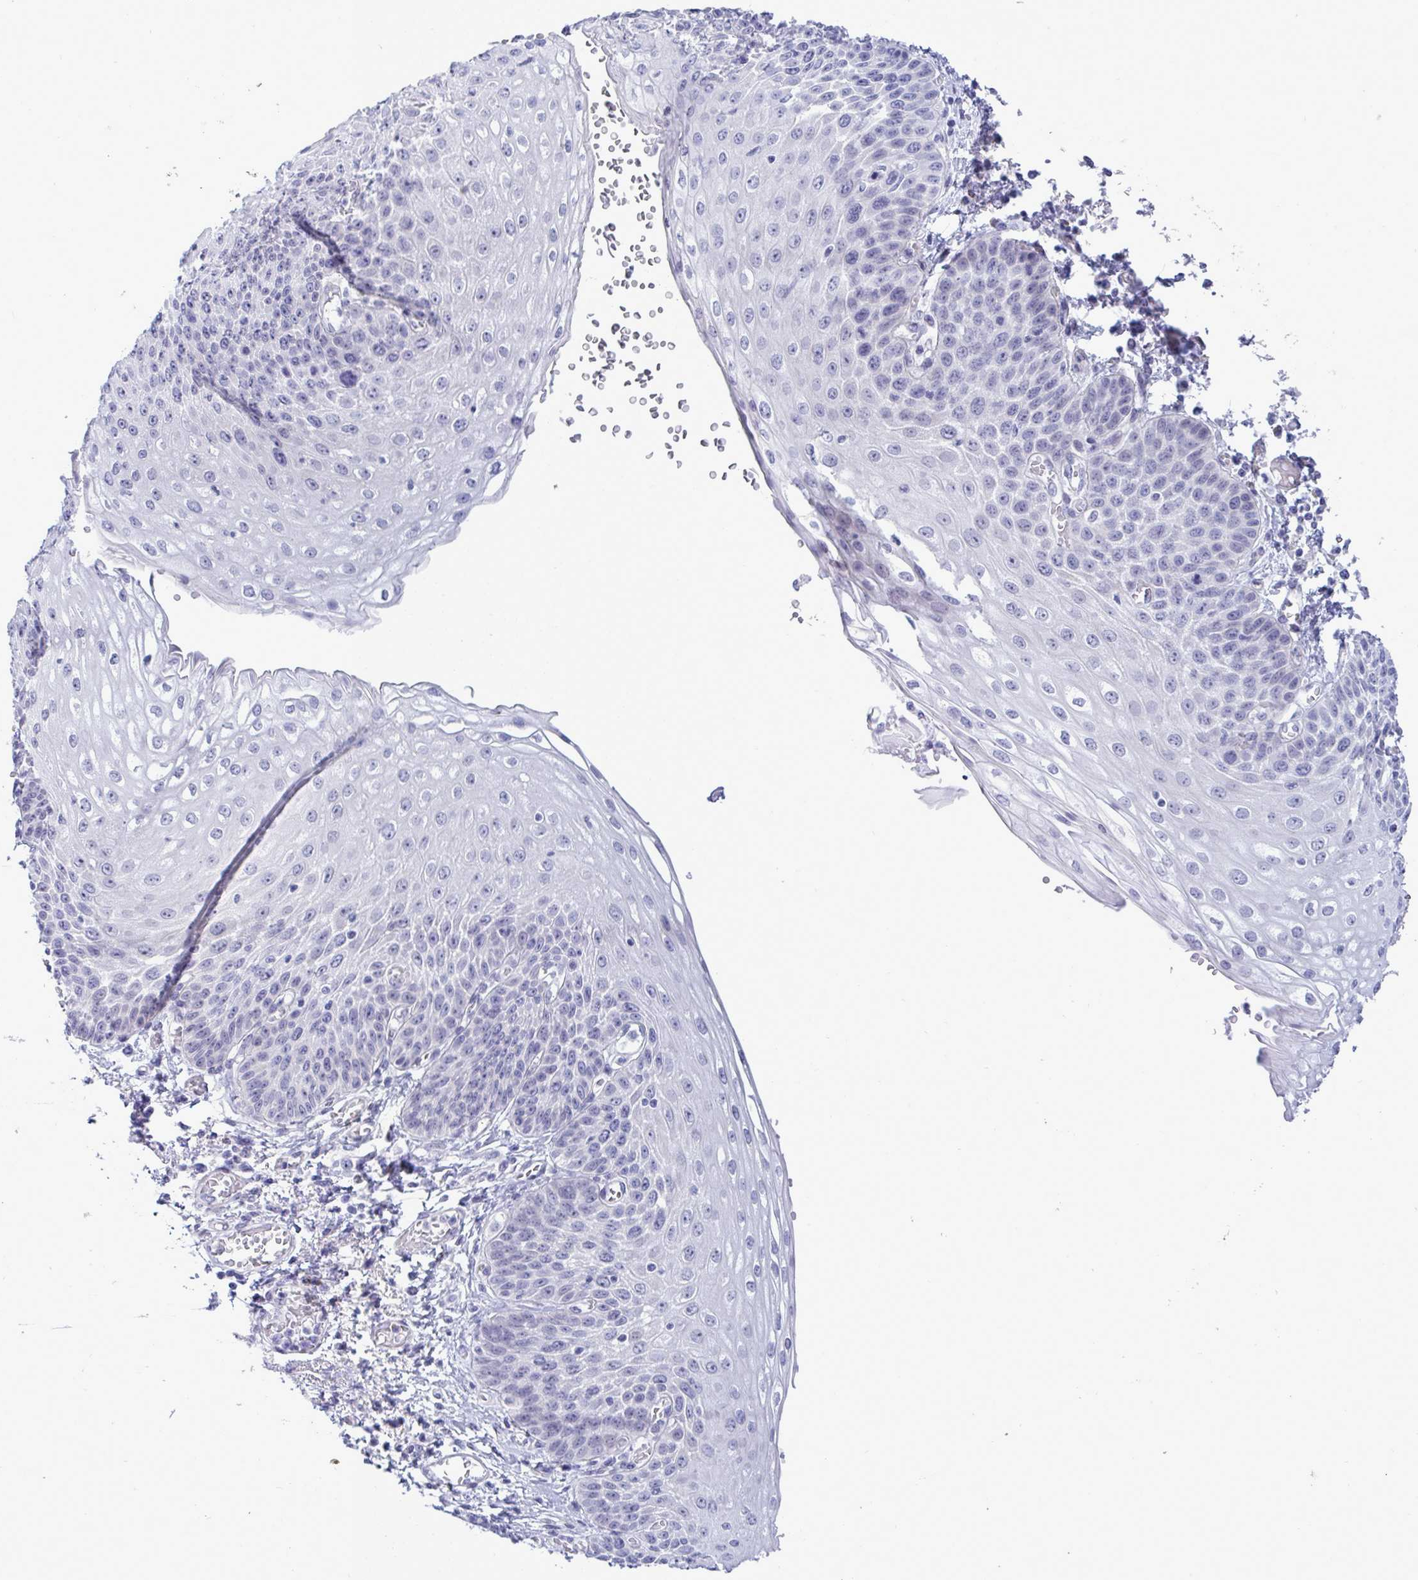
{"staining": {"intensity": "weak", "quantity": "<25%", "location": "nuclear"}, "tissue": "esophagus", "cell_type": "Squamous epithelial cells", "image_type": "normal", "snomed": [{"axis": "morphology", "description": "Normal tissue, NOS"}, {"axis": "morphology", "description": "Adenocarcinoma, NOS"}, {"axis": "topography", "description": "Esophagus"}], "caption": "IHC photomicrograph of benign esophagus: esophagus stained with DAB demonstrates no significant protein expression in squamous epithelial cells. (DAB (3,3'-diaminobenzidine) immunohistochemistry (IHC), high magnification).", "gene": "MFSD4A", "patient": {"sex": "male", "age": 81}}